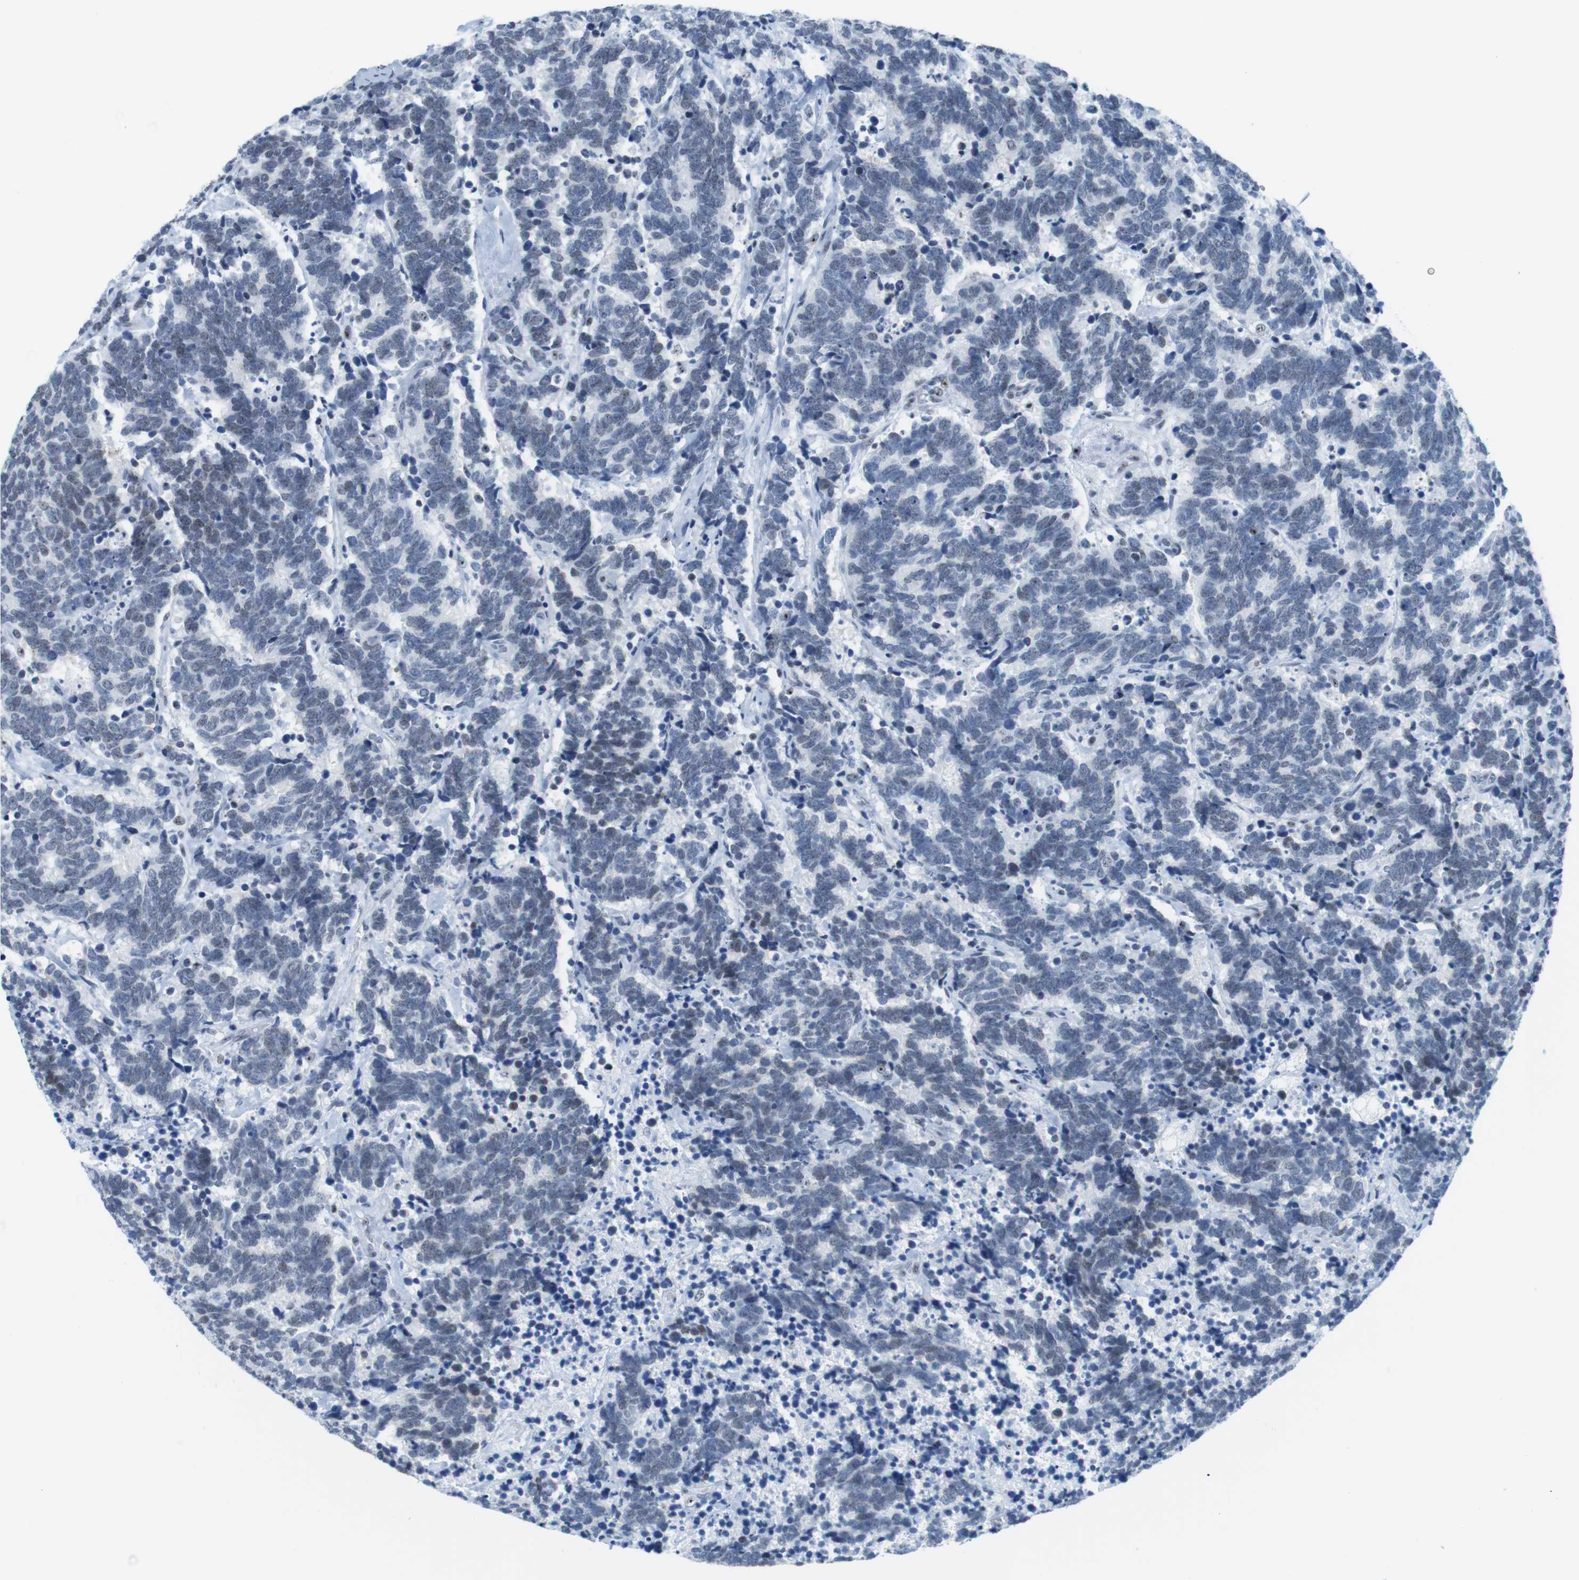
{"staining": {"intensity": "weak", "quantity": "<25%", "location": "nuclear"}, "tissue": "carcinoid", "cell_type": "Tumor cells", "image_type": "cancer", "snomed": [{"axis": "morphology", "description": "Carcinoma, NOS"}, {"axis": "morphology", "description": "Carcinoid, malignant, NOS"}, {"axis": "topography", "description": "Urinary bladder"}], "caption": "This is a image of IHC staining of carcinoid, which shows no positivity in tumor cells.", "gene": "NIFK", "patient": {"sex": "male", "age": 57}}